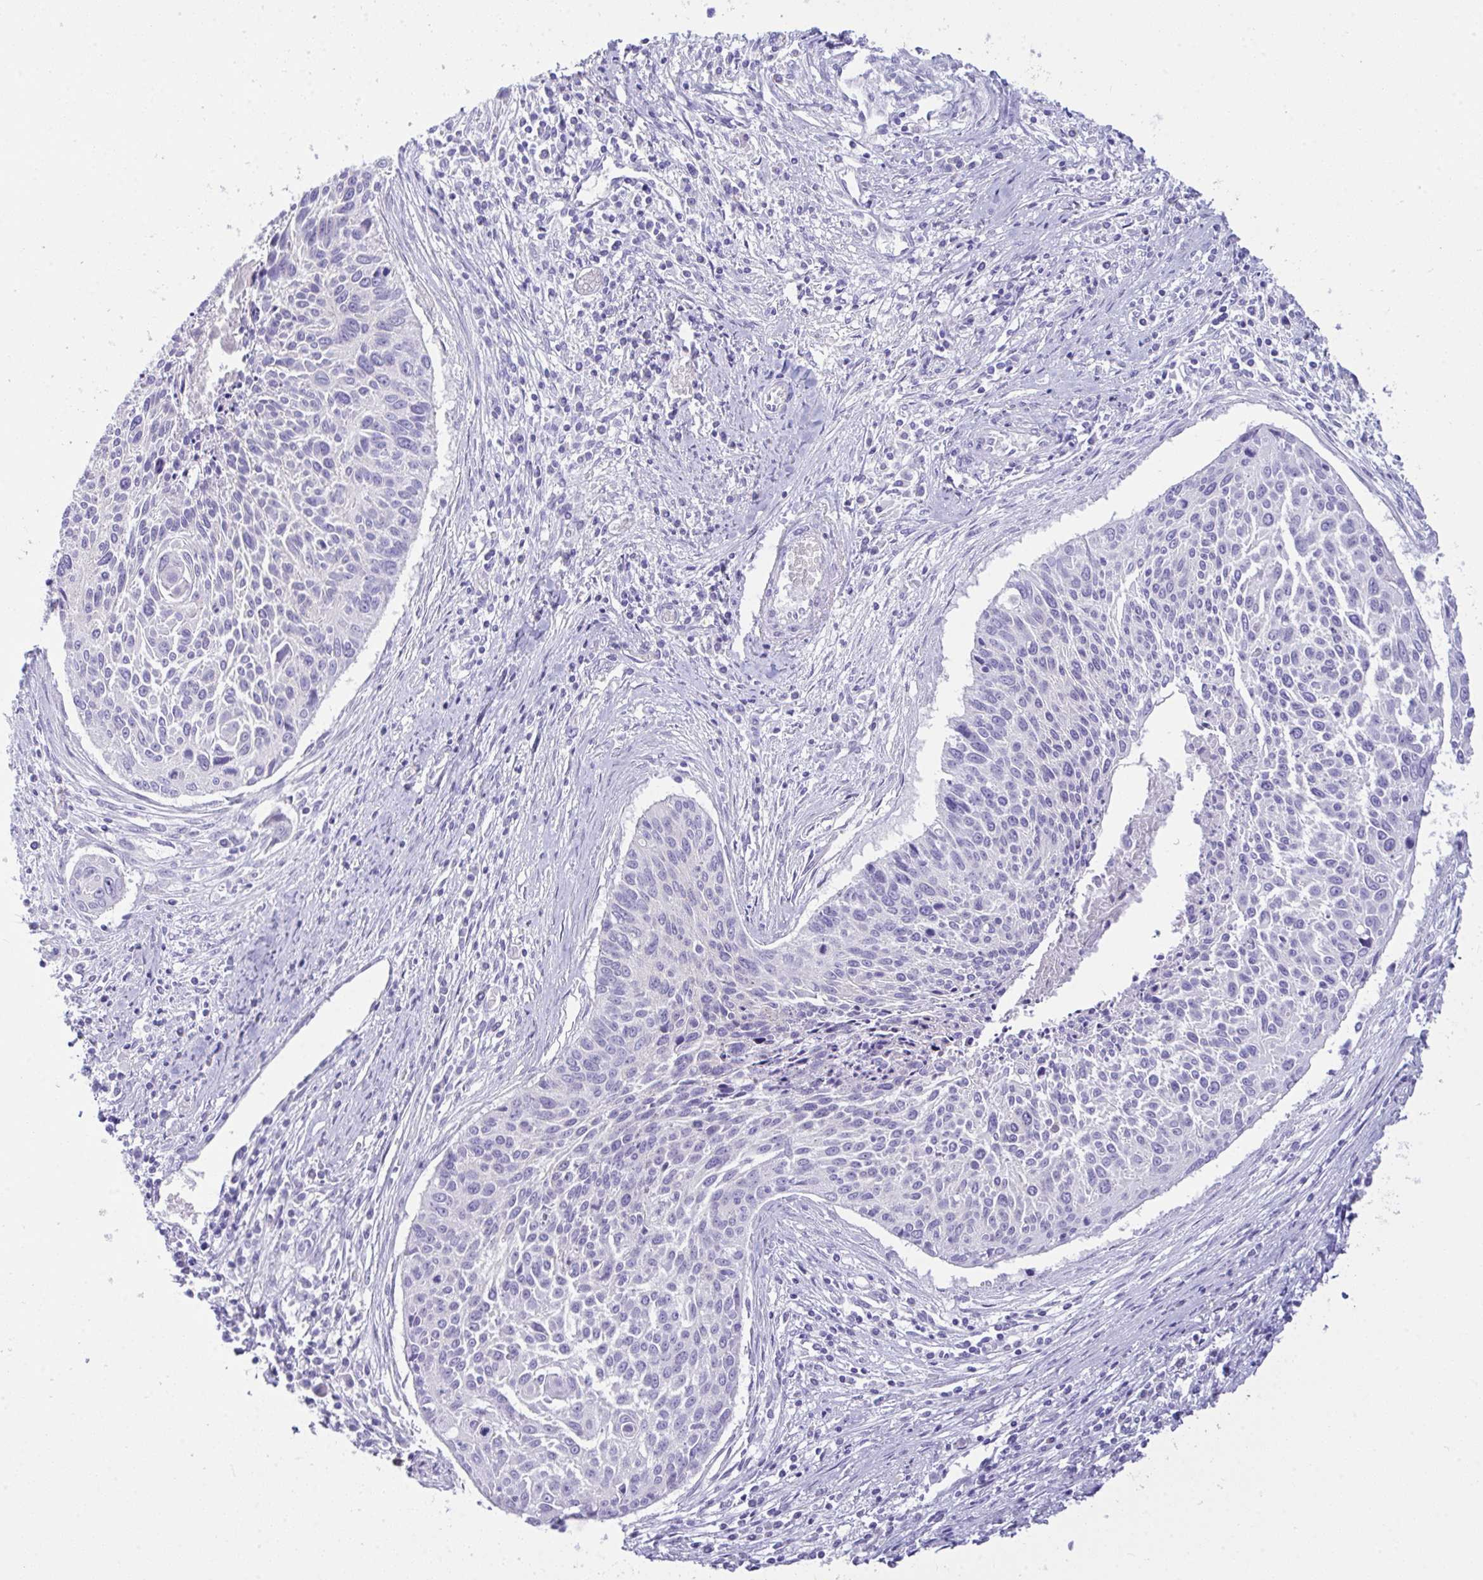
{"staining": {"intensity": "negative", "quantity": "none", "location": "none"}, "tissue": "cervical cancer", "cell_type": "Tumor cells", "image_type": "cancer", "snomed": [{"axis": "morphology", "description": "Squamous cell carcinoma, NOS"}, {"axis": "topography", "description": "Cervix"}], "caption": "Histopathology image shows no significant protein expression in tumor cells of cervical squamous cell carcinoma.", "gene": "GLB1L2", "patient": {"sex": "female", "age": 55}}